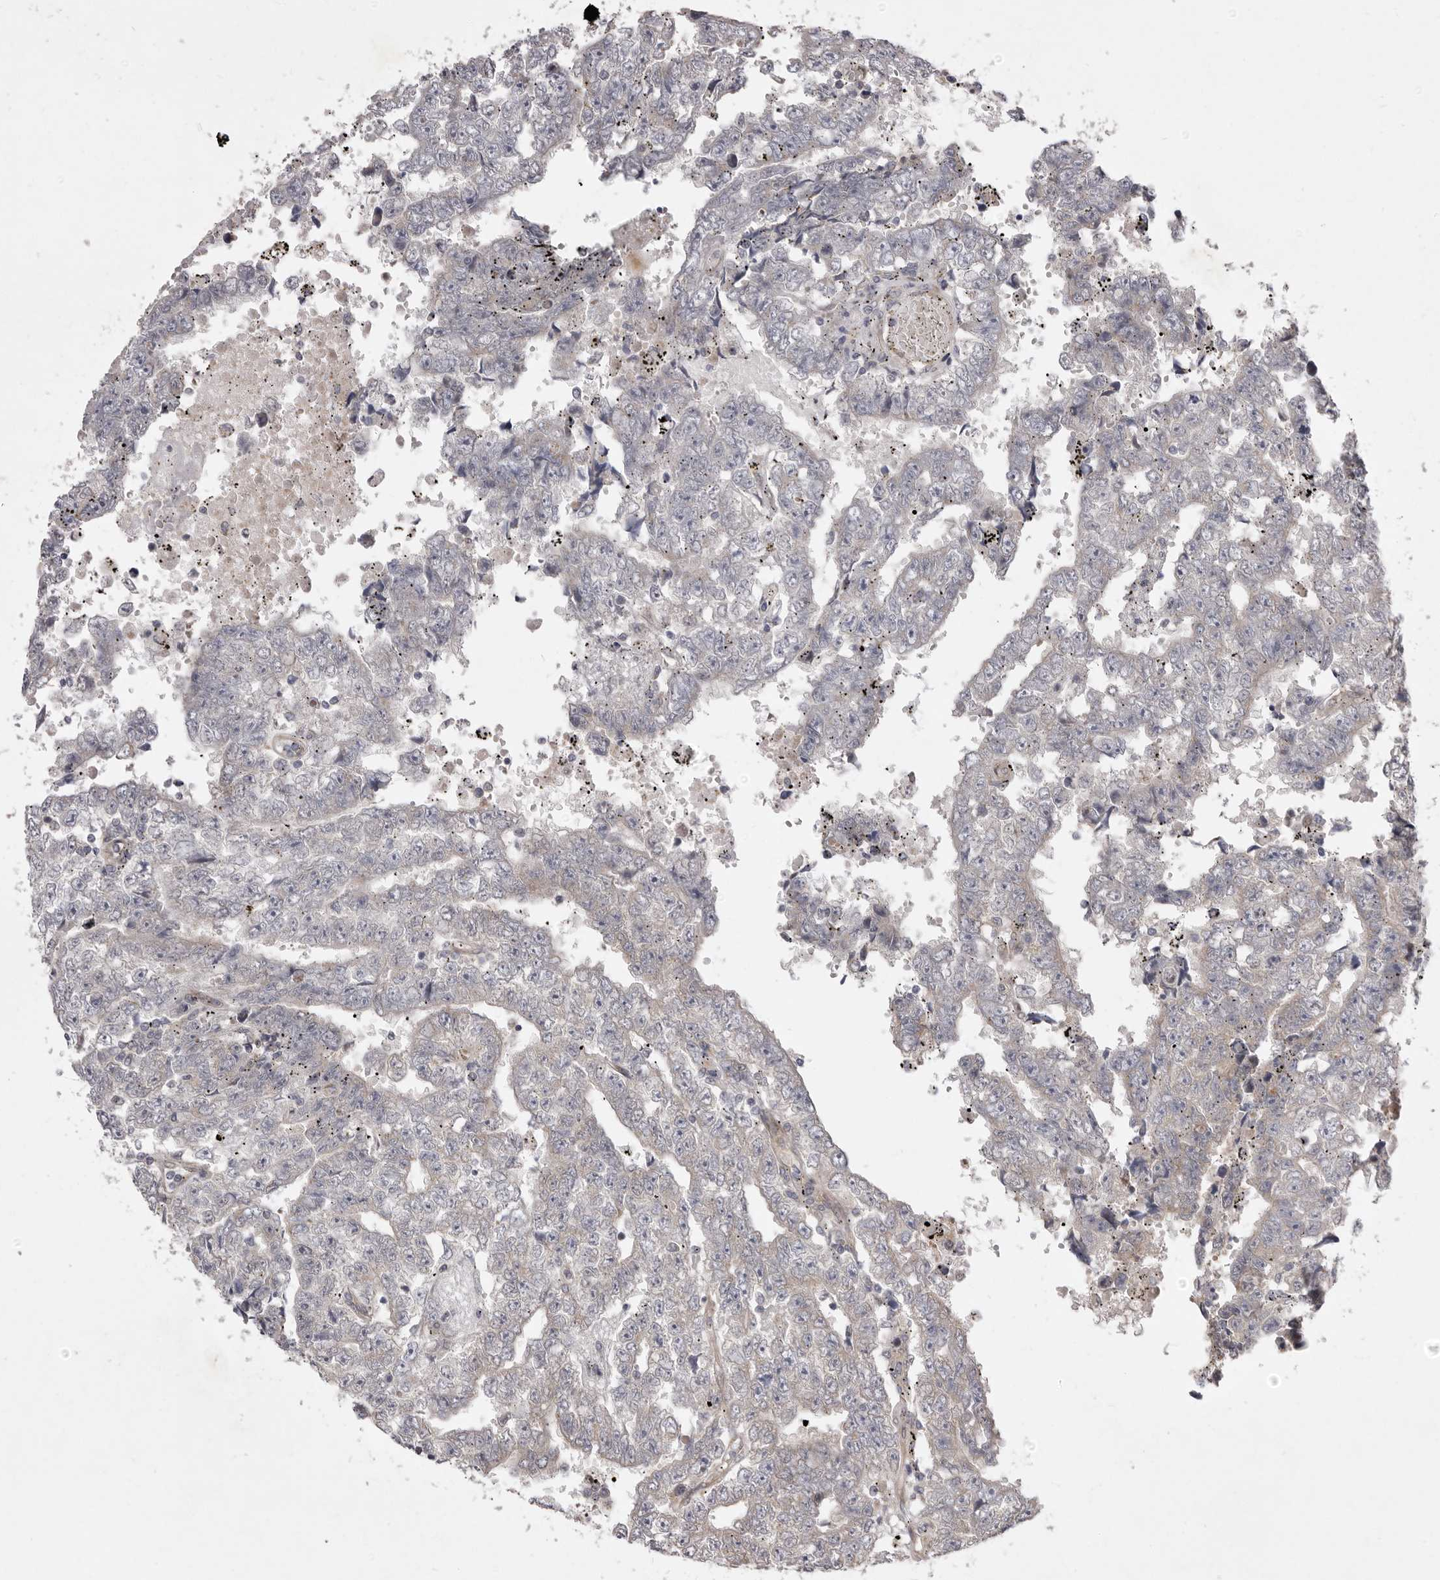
{"staining": {"intensity": "negative", "quantity": "none", "location": "none"}, "tissue": "testis cancer", "cell_type": "Tumor cells", "image_type": "cancer", "snomed": [{"axis": "morphology", "description": "Carcinoma, Embryonal, NOS"}, {"axis": "topography", "description": "Testis"}], "caption": "Histopathology image shows no protein positivity in tumor cells of testis cancer (embryonal carcinoma) tissue.", "gene": "TBC1D8B", "patient": {"sex": "male", "age": 25}}